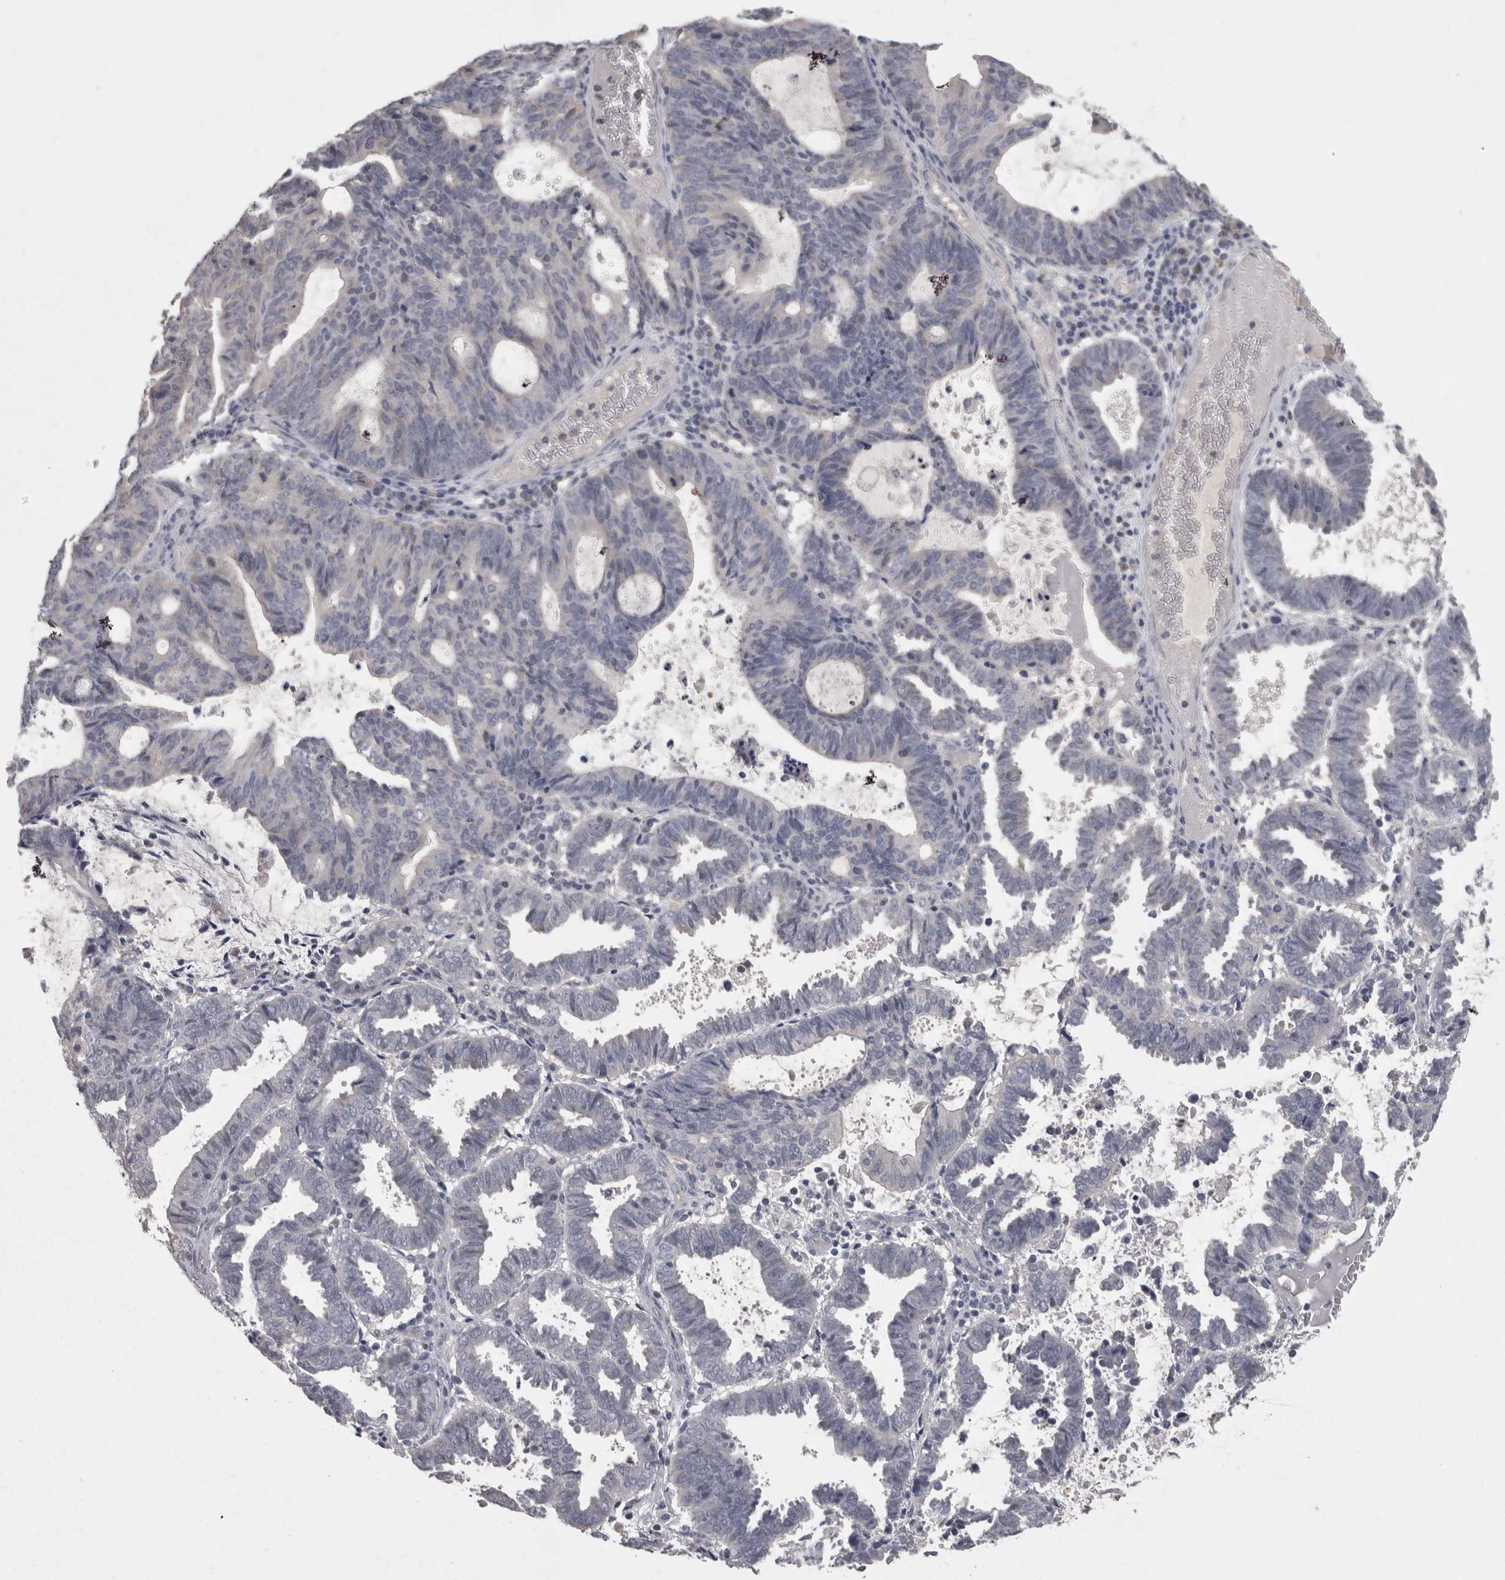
{"staining": {"intensity": "negative", "quantity": "none", "location": "none"}, "tissue": "endometrial cancer", "cell_type": "Tumor cells", "image_type": "cancer", "snomed": [{"axis": "morphology", "description": "Adenocarcinoma, NOS"}, {"axis": "topography", "description": "Uterus"}], "caption": "Photomicrograph shows no protein staining in tumor cells of endometrial adenocarcinoma tissue.", "gene": "PON3", "patient": {"sex": "female", "age": 83}}